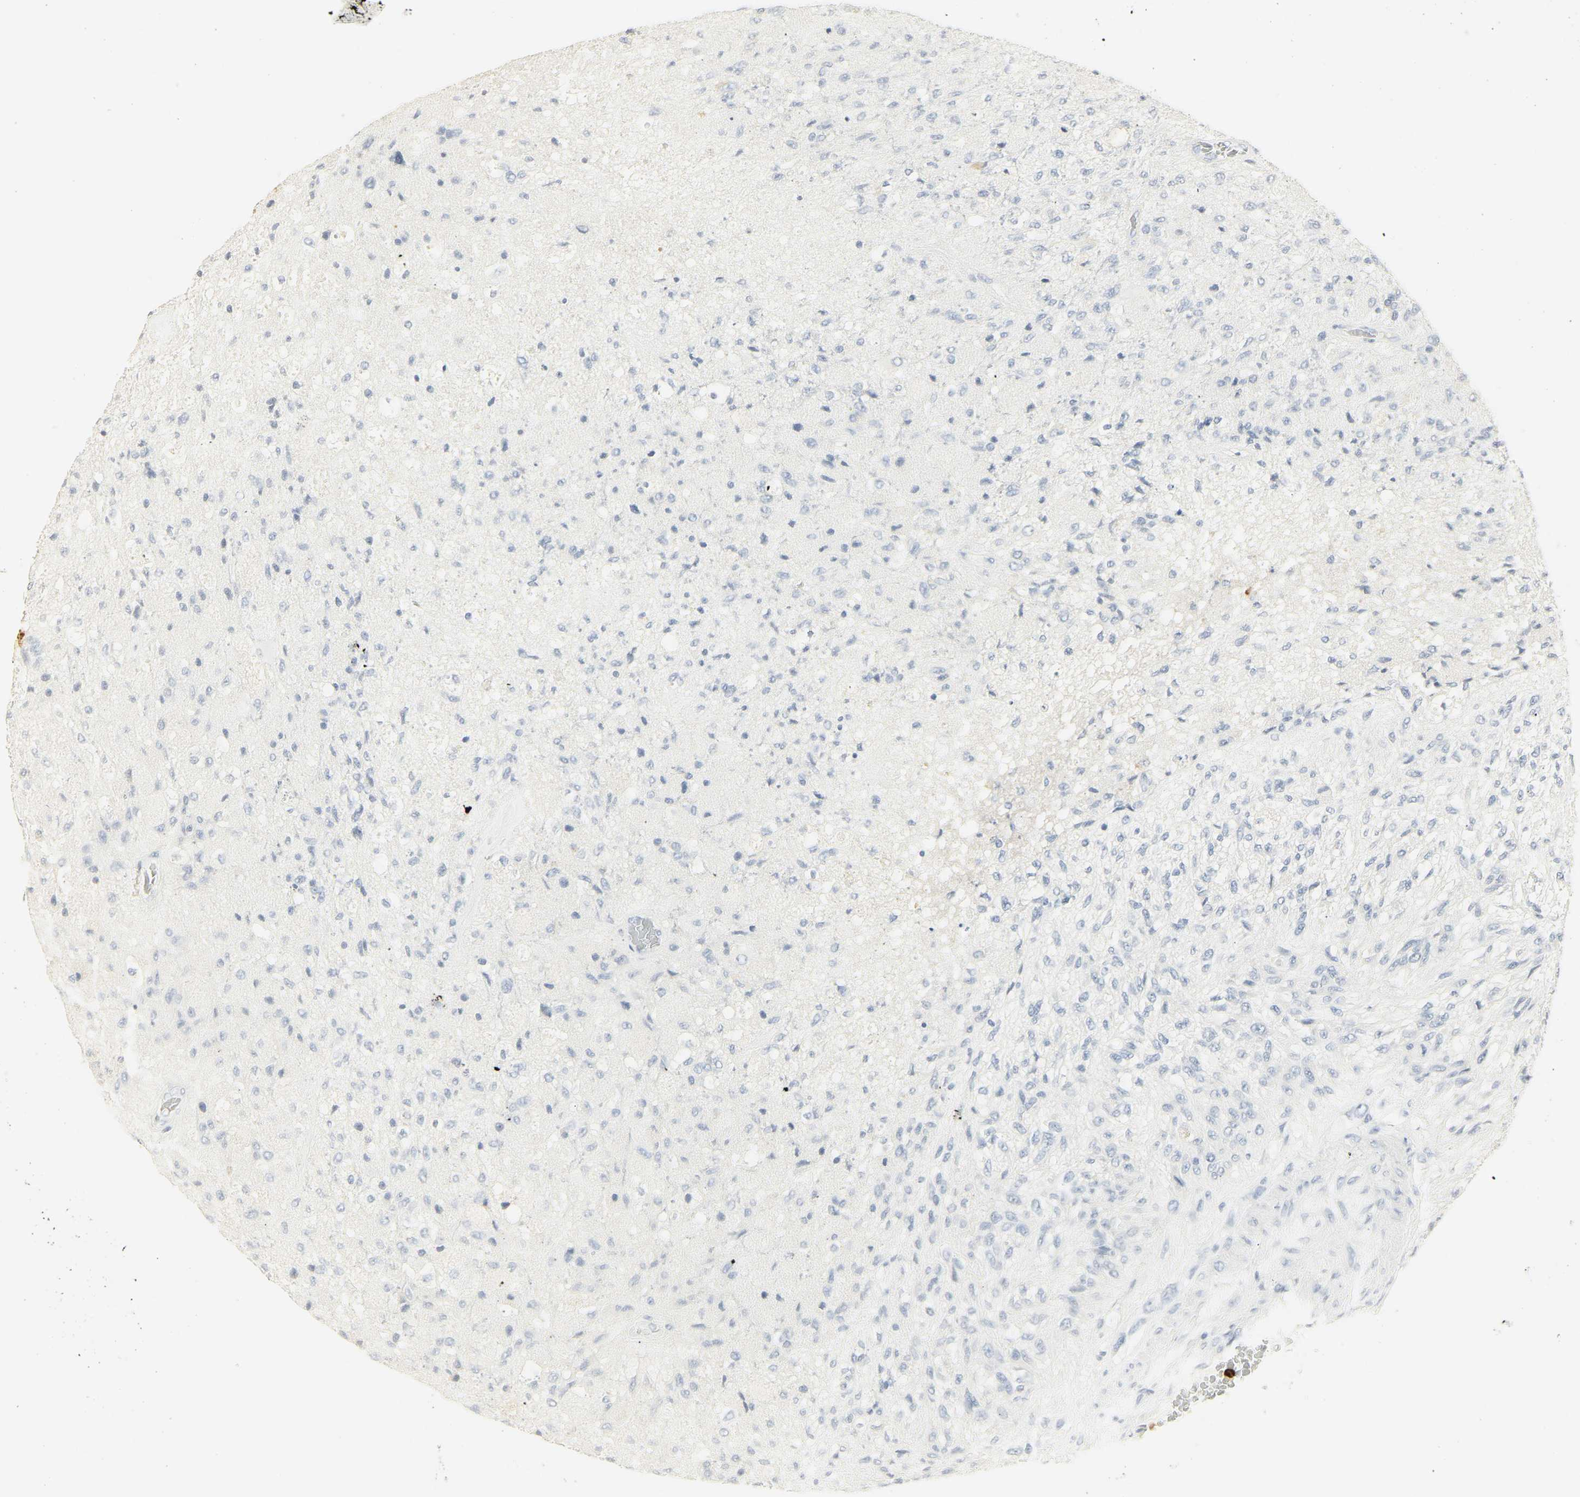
{"staining": {"intensity": "negative", "quantity": "none", "location": "none"}, "tissue": "glioma", "cell_type": "Tumor cells", "image_type": "cancer", "snomed": [{"axis": "morphology", "description": "Normal tissue, NOS"}, {"axis": "morphology", "description": "Glioma, malignant, High grade"}, {"axis": "topography", "description": "Cerebral cortex"}], "caption": "IHC photomicrograph of glioma stained for a protein (brown), which reveals no staining in tumor cells.", "gene": "MPO", "patient": {"sex": "male", "age": 77}}